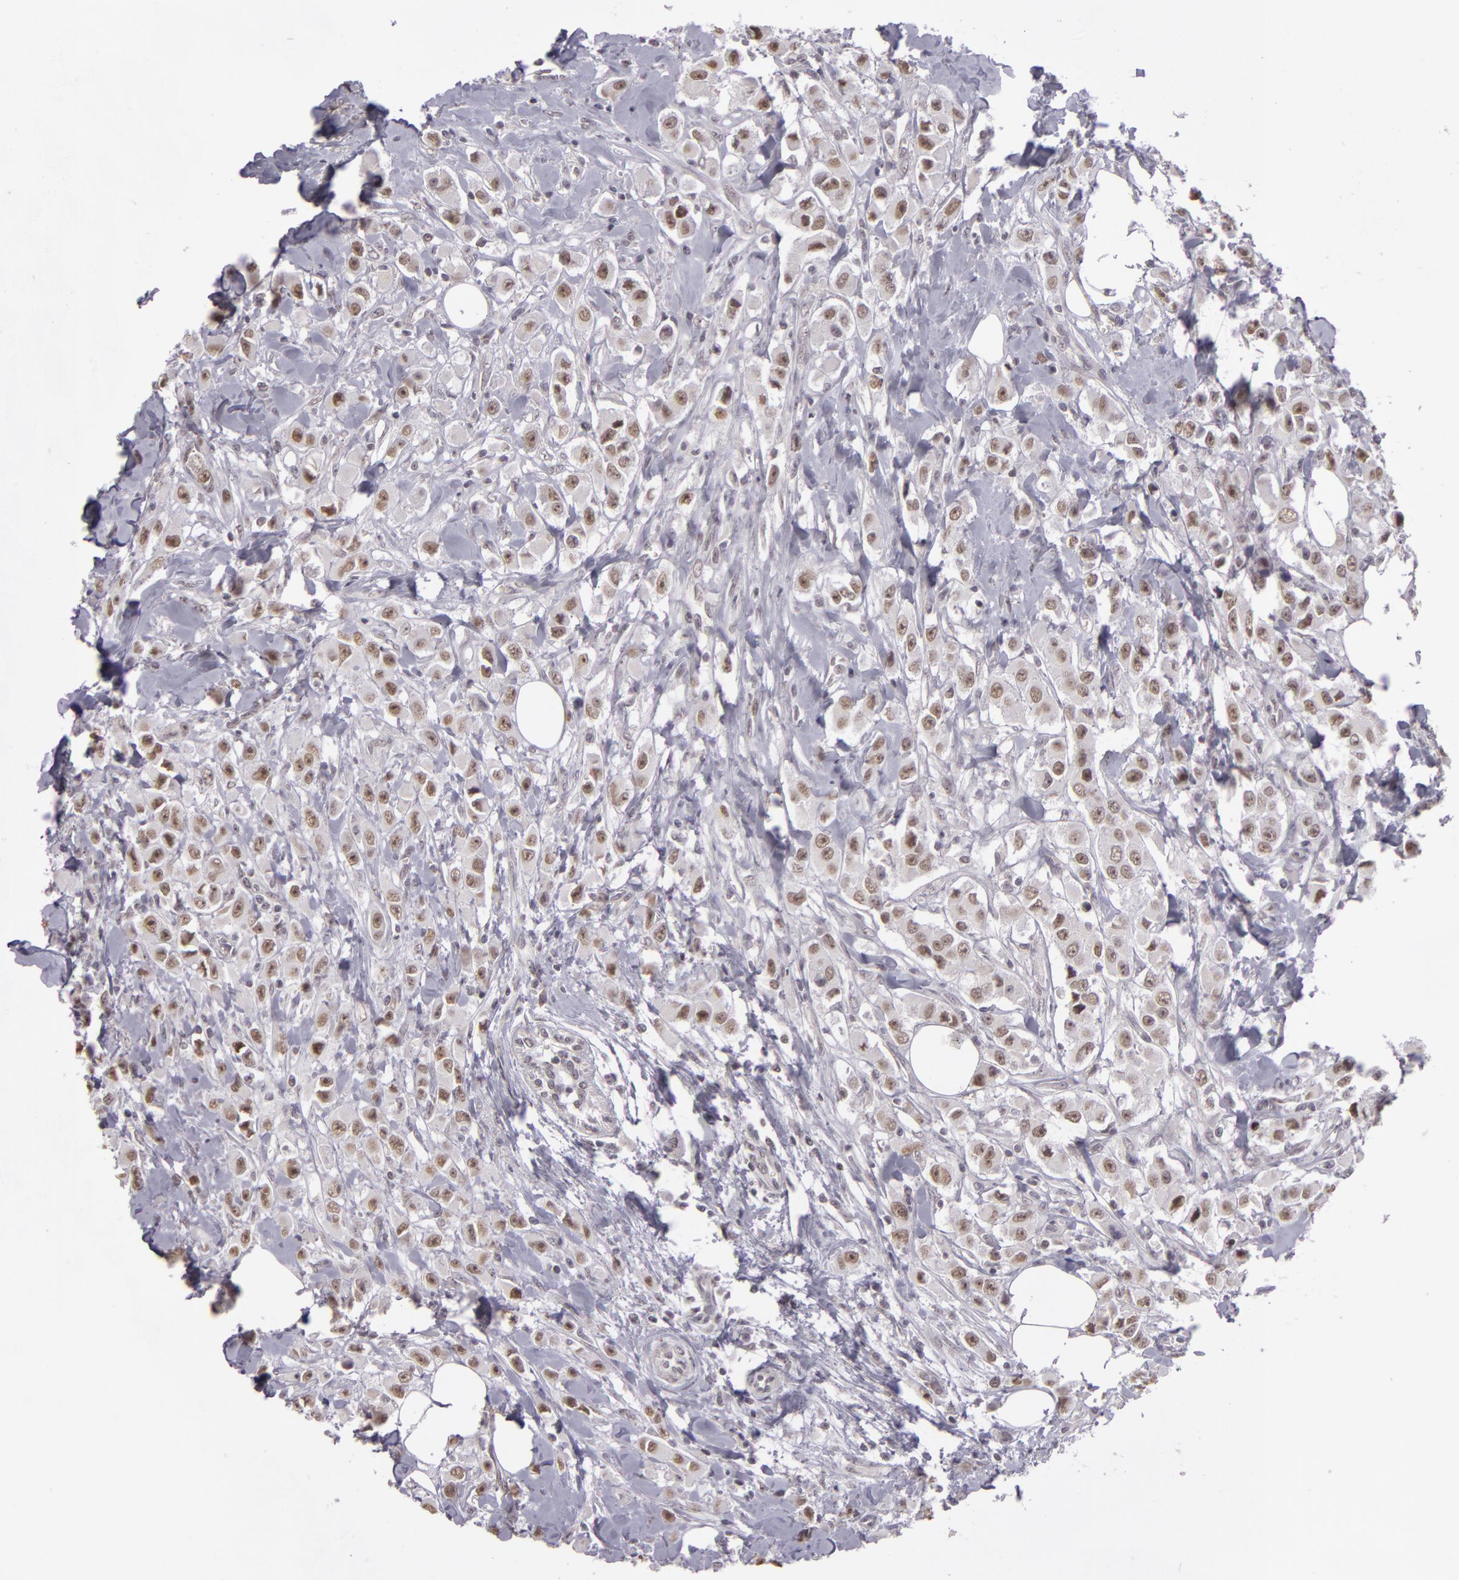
{"staining": {"intensity": "weak", "quantity": "<25%", "location": "nuclear"}, "tissue": "breast cancer", "cell_type": "Tumor cells", "image_type": "cancer", "snomed": [{"axis": "morphology", "description": "Duct carcinoma"}, {"axis": "topography", "description": "Breast"}], "caption": "This histopathology image is of breast cancer stained with immunohistochemistry to label a protein in brown with the nuclei are counter-stained blue. There is no staining in tumor cells. The staining was performed using DAB to visualize the protein expression in brown, while the nuclei were stained in blue with hematoxylin (Magnification: 20x).", "gene": "RRP7A", "patient": {"sex": "female", "age": 58}}